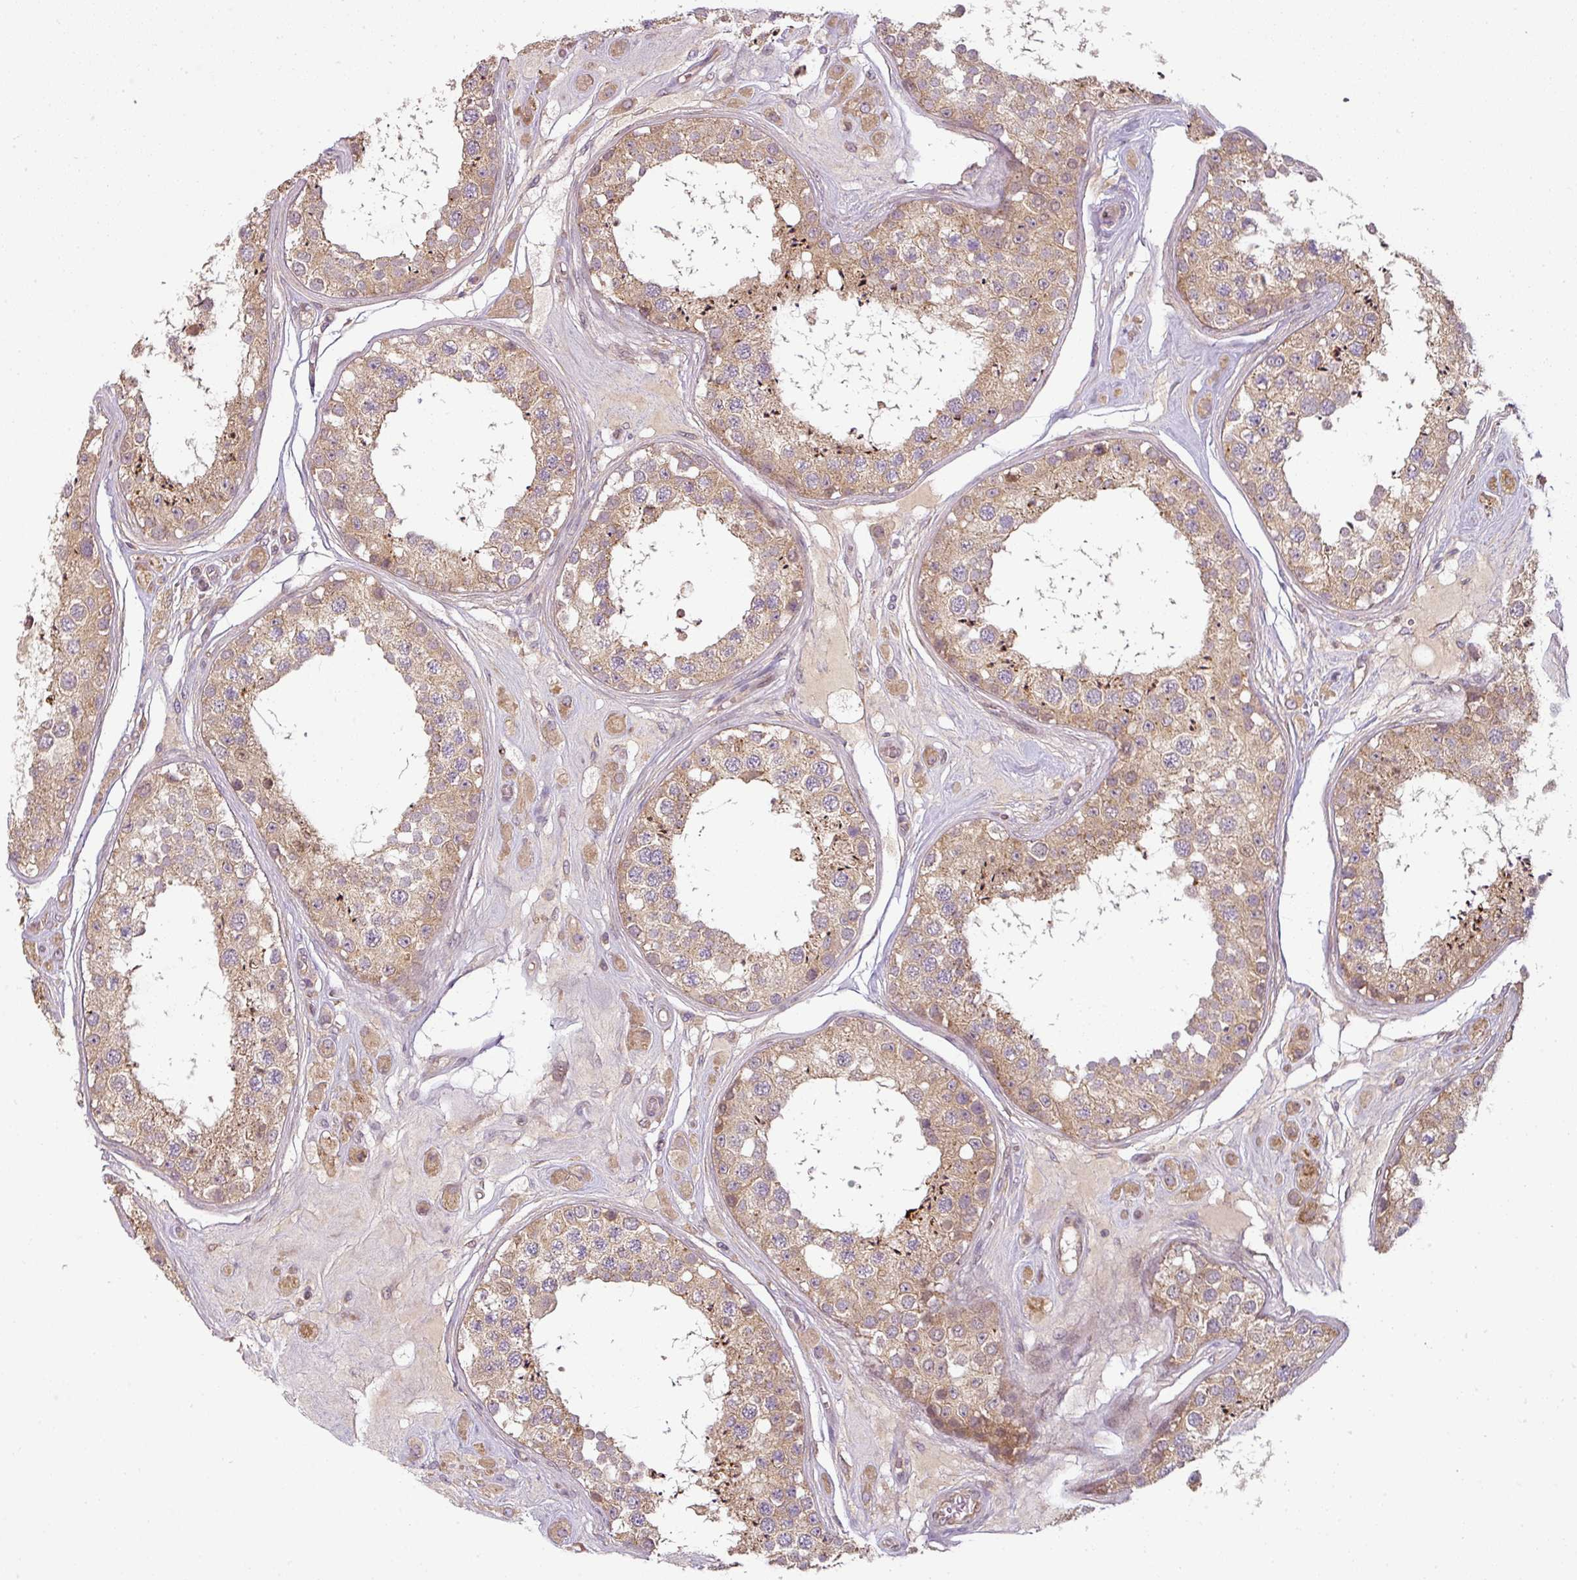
{"staining": {"intensity": "moderate", "quantity": ">75%", "location": "cytoplasmic/membranous"}, "tissue": "testis", "cell_type": "Cells in seminiferous ducts", "image_type": "normal", "snomed": [{"axis": "morphology", "description": "Normal tissue, NOS"}, {"axis": "topography", "description": "Testis"}], "caption": "IHC (DAB (3,3'-diaminobenzidine)) staining of normal testis demonstrates moderate cytoplasmic/membranous protein positivity in about >75% of cells in seminiferous ducts.", "gene": "RNF31", "patient": {"sex": "male", "age": 25}}